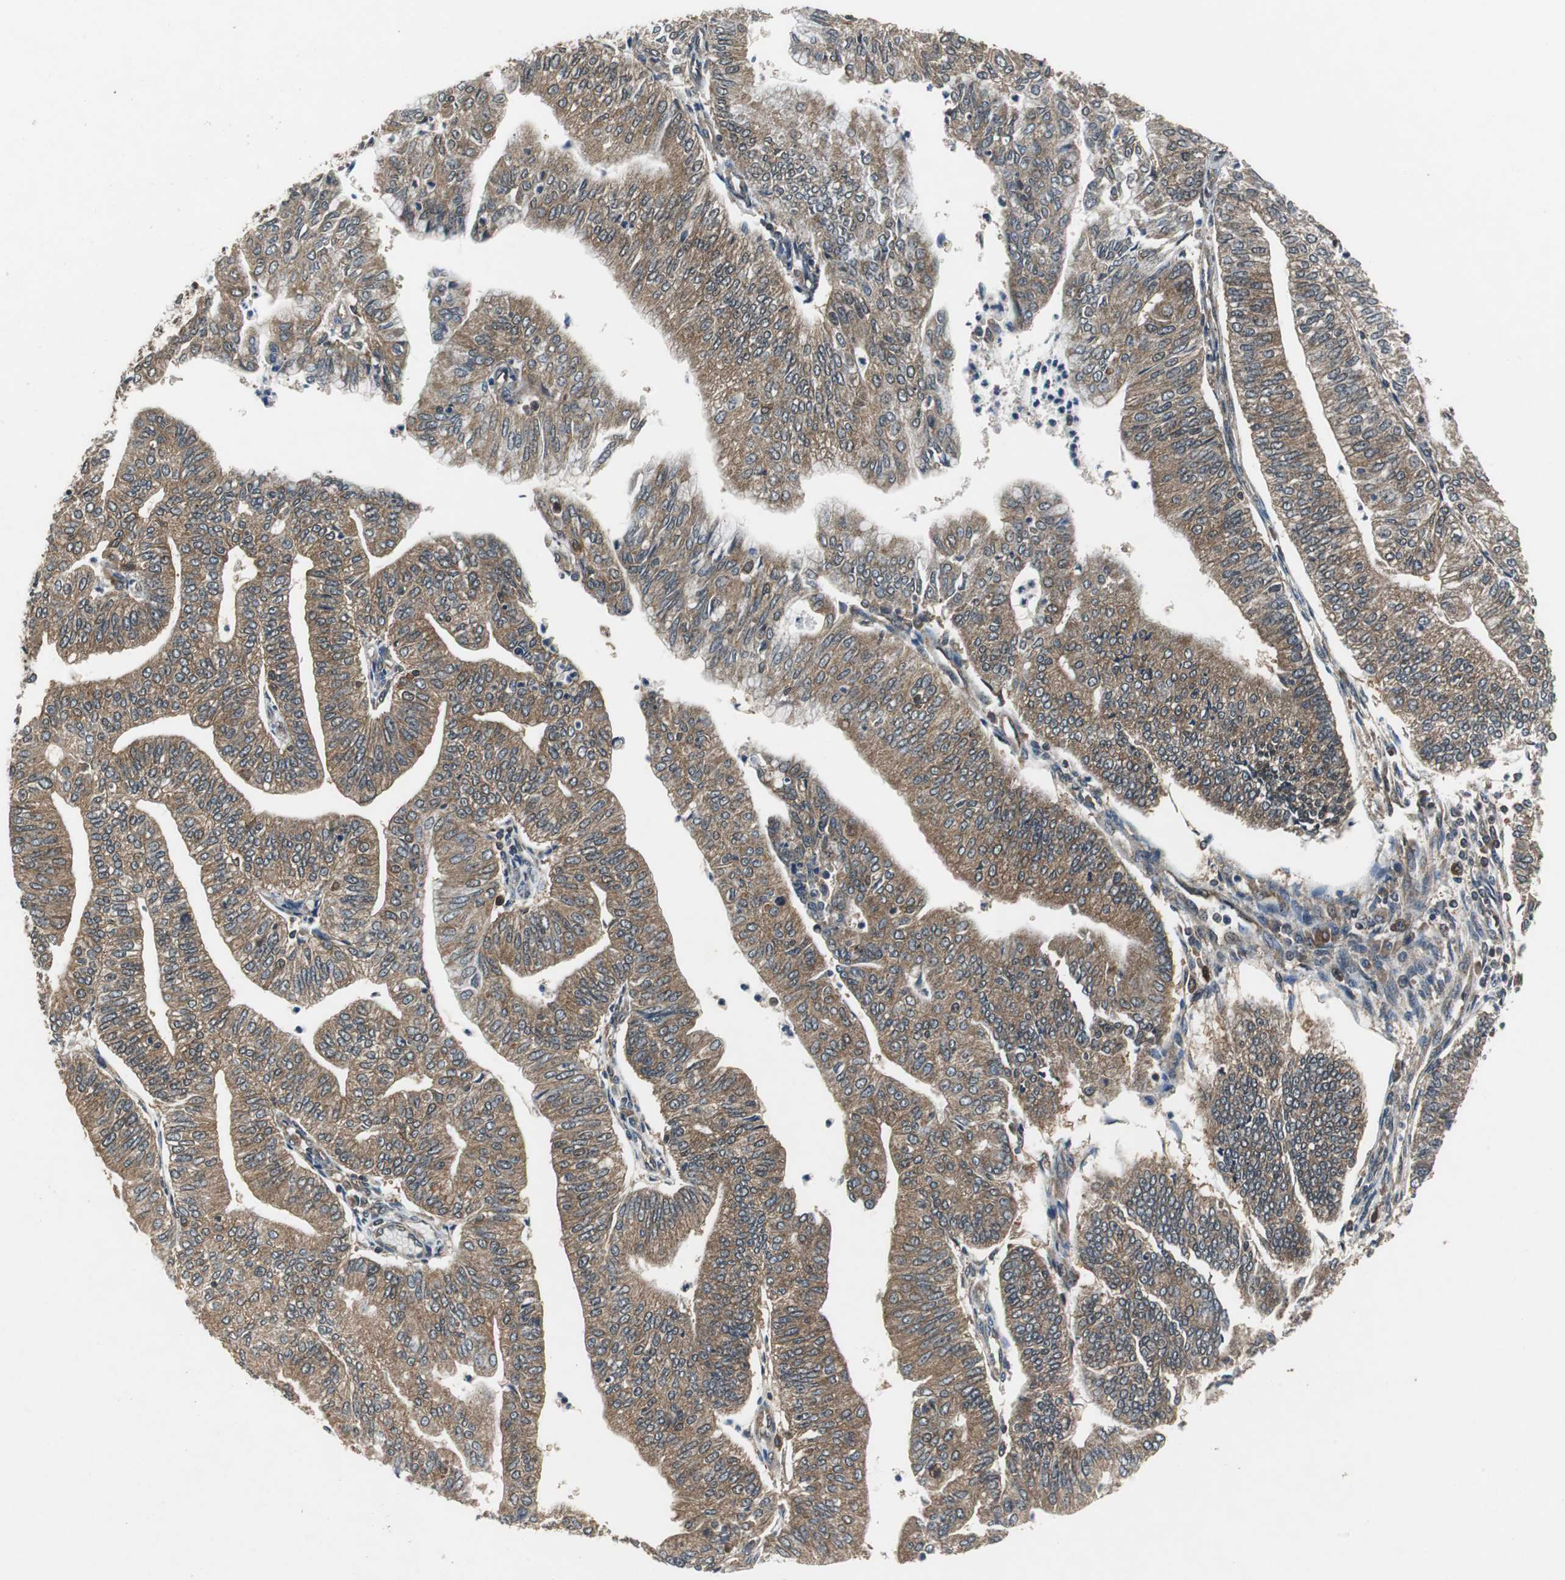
{"staining": {"intensity": "strong", "quantity": ">75%", "location": "cytoplasmic/membranous"}, "tissue": "endometrial cancer", "cell_type": "Tumor cells", "image_type": "cancer", "snomed": [{"axis": "morphology", "description": "Adenocarcinoma, NOS"}, {"axis": "topography", "description": "Endometrium"}], "caption": "This is an image of IHC staining of endometrial adenocarcinoma, which shows strong expression in the cytoplasmic/membranous of tumor cells.", "gene": "VBP1", "patient": {"sex": "female", "age": 59}}